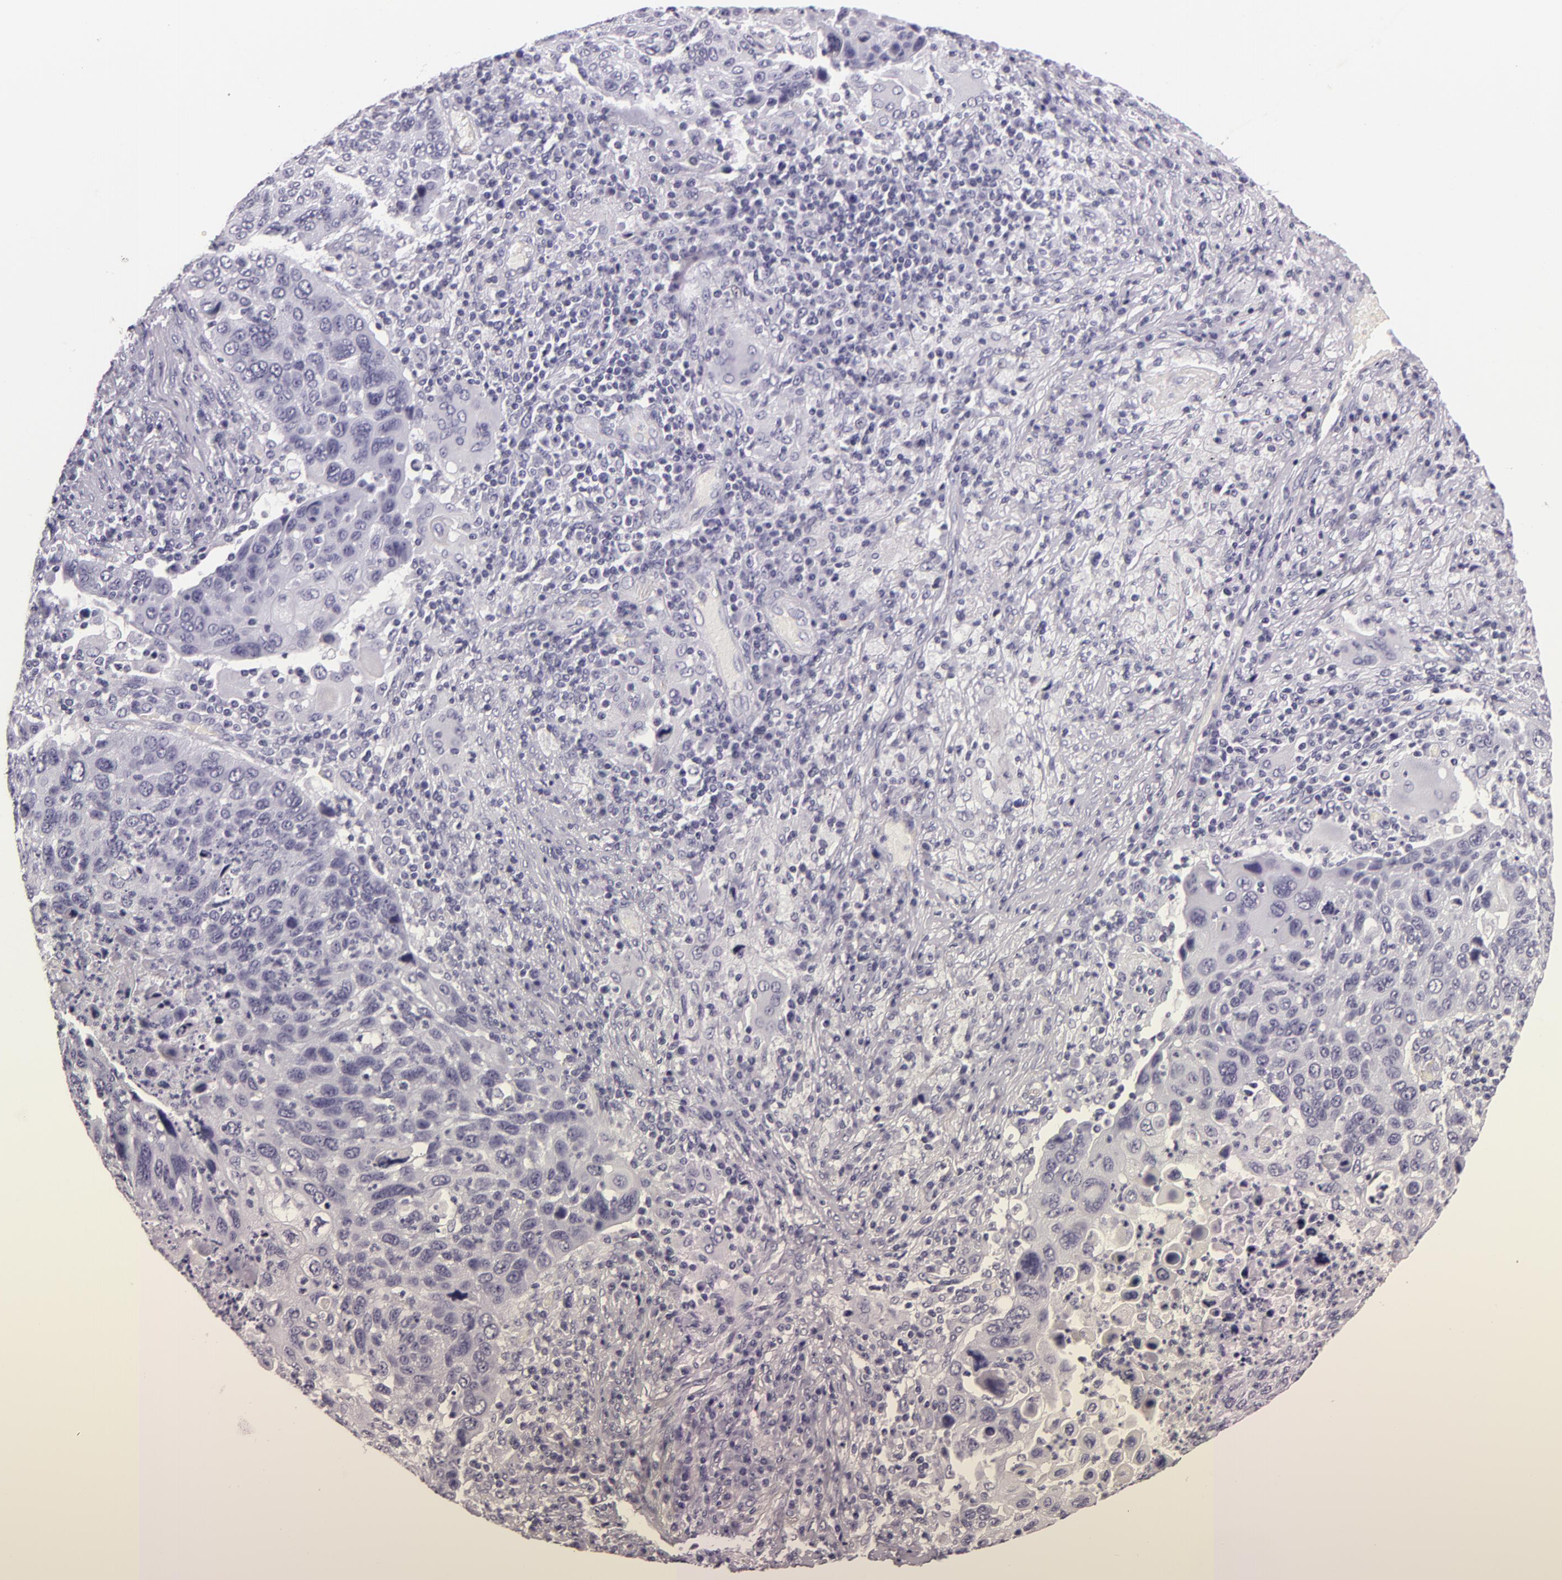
{"staining": {"intensity": "negative", "quantity": "none", "location": "none"}, "tissue": "lung cancer", "cell_type": "Tumor cells", "image_type": "cancer", "snomed": [{"axis": "morphology", "description": "Squamous cell carcinoma, NOS"}, {"axis": "topography", "description": "Lung"}], "caption": "Tumor cells are negative for brown protein staining in lung squamous cell carcinoma.", "gene": "DLG4", "patient": {"sex": "male", "age": 68}}